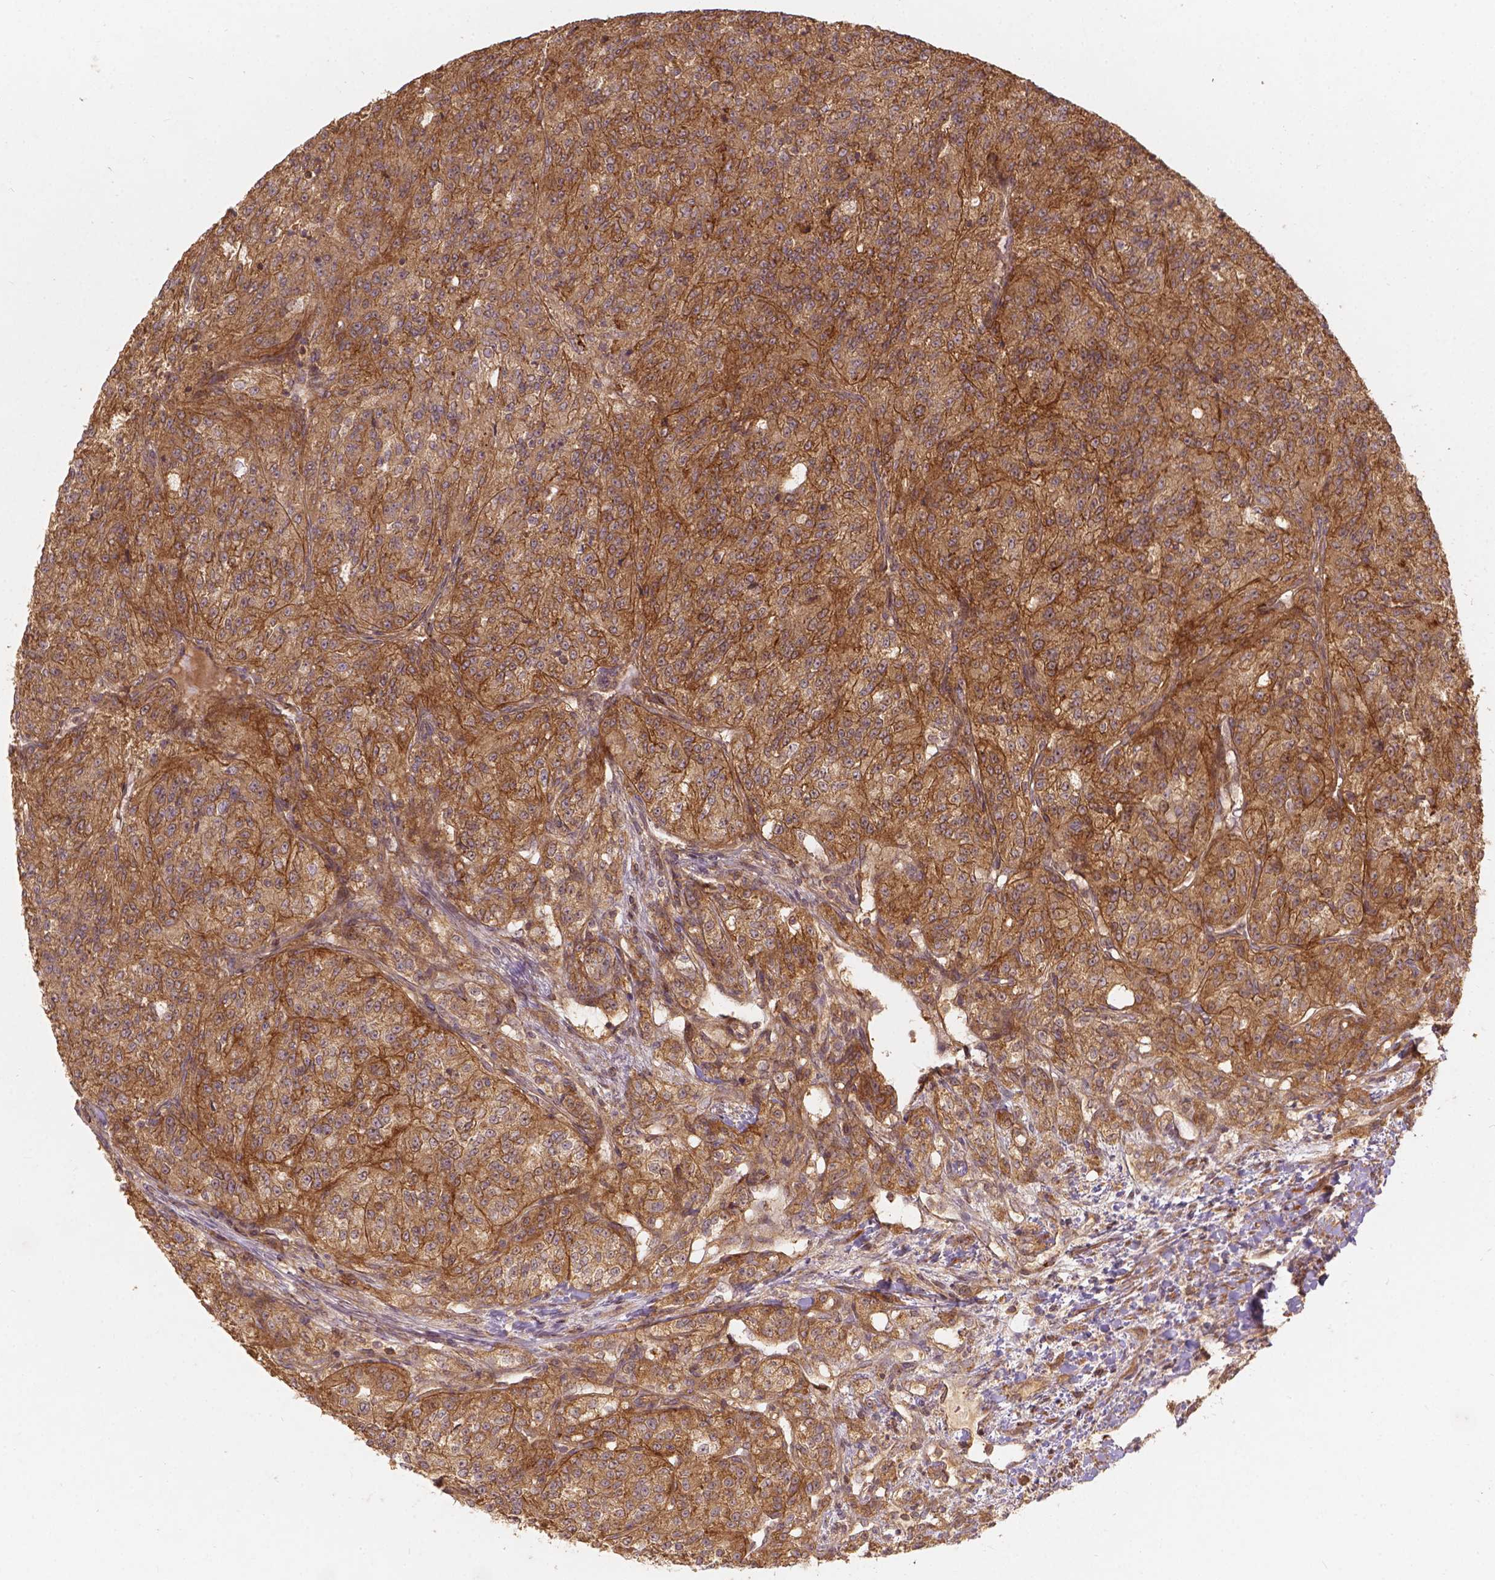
{"staining": {"intensity": "moderate", "quantity": ">75%", "location": "cytoplasmic/membranous"}, "tissue": "renal cancer", "cell_type": "Tumor cells", "image_type": "cancer", "snomed": [{"axis": "morphology", "description": "Adenocarcinoma, NOS"}, {"axis": "topography", "description": "Kidney"}], "caption": "This is a micrograph of immunohistochemistry (IHC) staining of renal cancer (adenocarcinoma), which shows moderate positivity in the cytoplasmic/membranous of tumor cells.", "gene": "XPR1", "patient": {"sex": "female", "age": 63}}